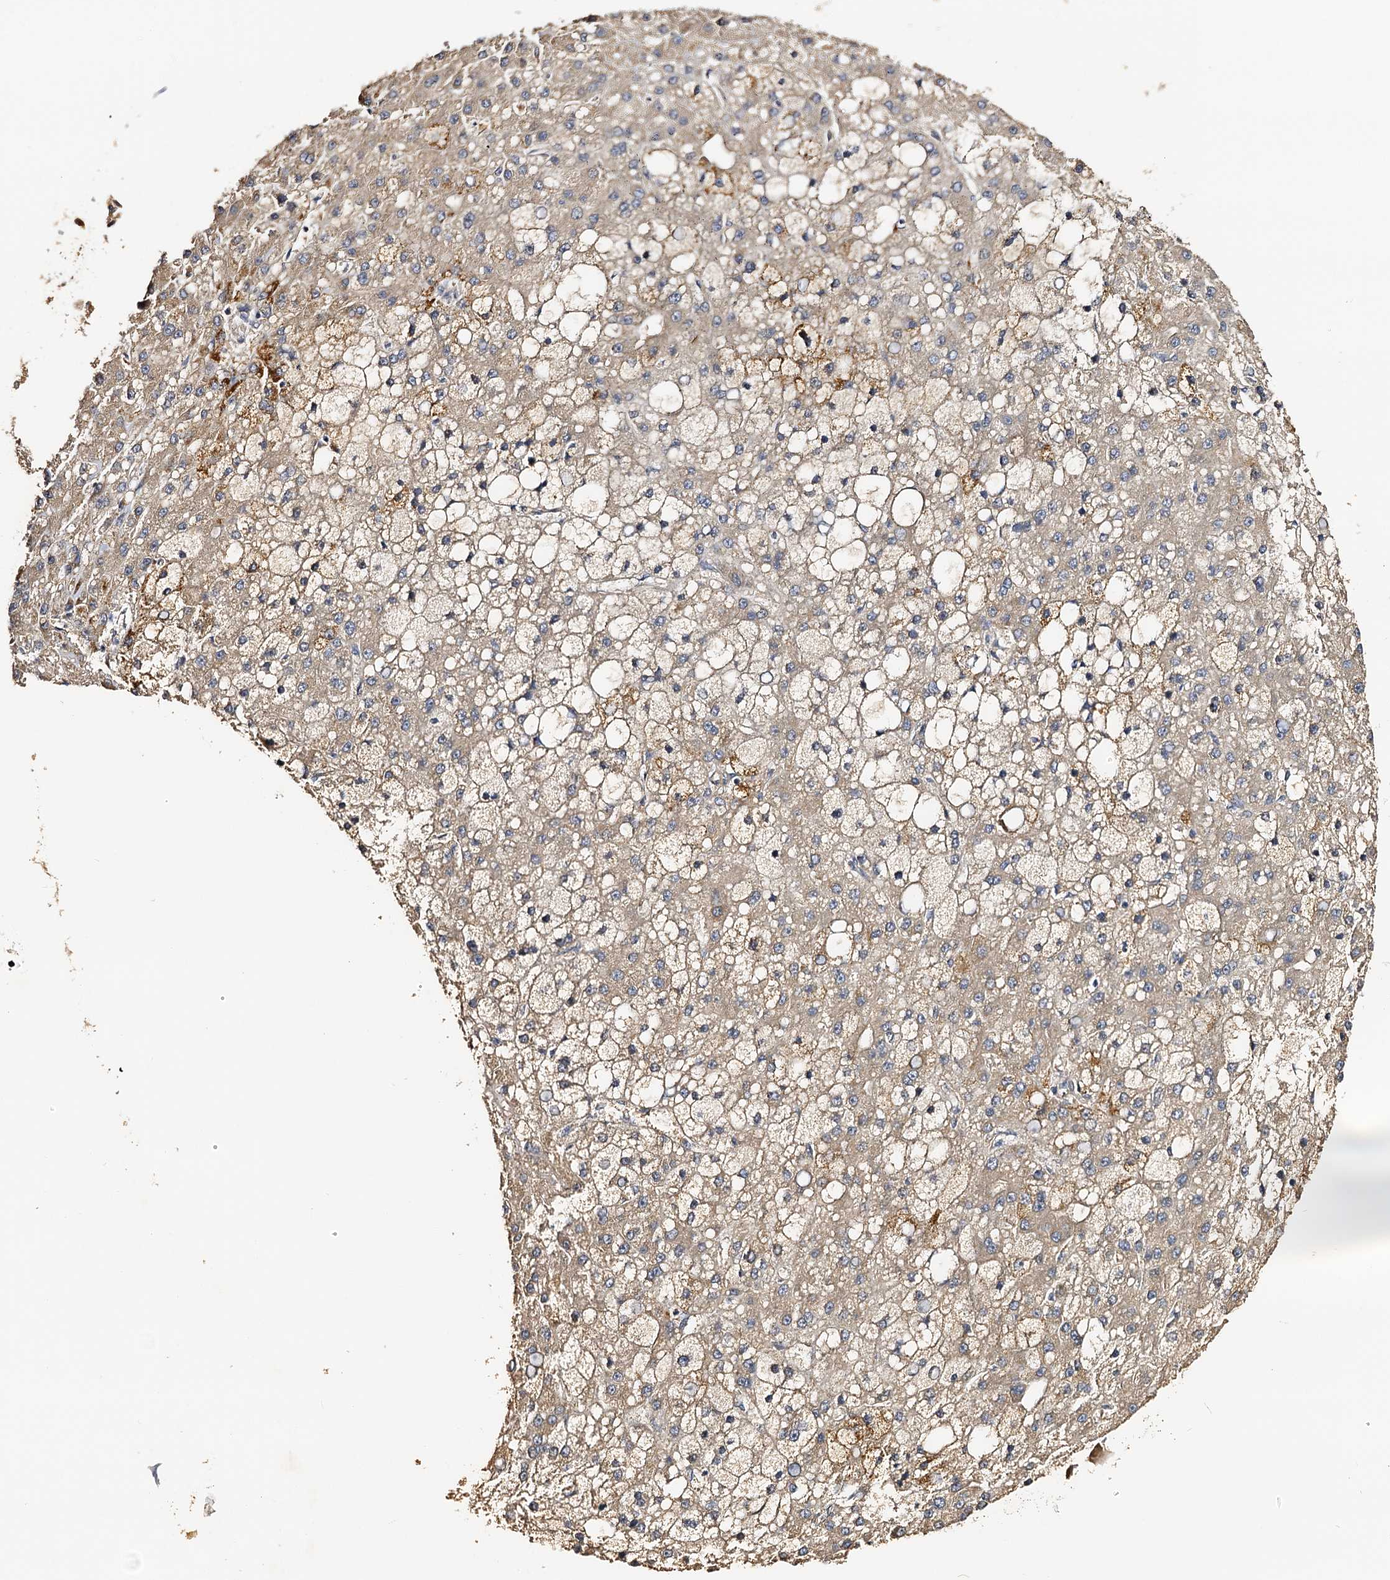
{"staining": {"intensity": "moderate", "quantity": "25%-75%", "location": "cytoplasmic/membranous"}, "tissue": "liver cancer", "cell_type": "Tumor cells", "image_type": "cancer", "snomed": [{"axis": "morphology", "description": "Carcinoma, Hepatocellular, NOS"}, {"axis": "topography", "description": "Liver"}], "caption": "Immunohistochemistry (DAB) staining of liver hepatocellular carcinoma exhibits moderate cytoplasmic/membranous protein staining in approximately 25%-75% of tumor cells.", "gene": "DMXL2", "patient": {"sex": "male", "age": 67}}